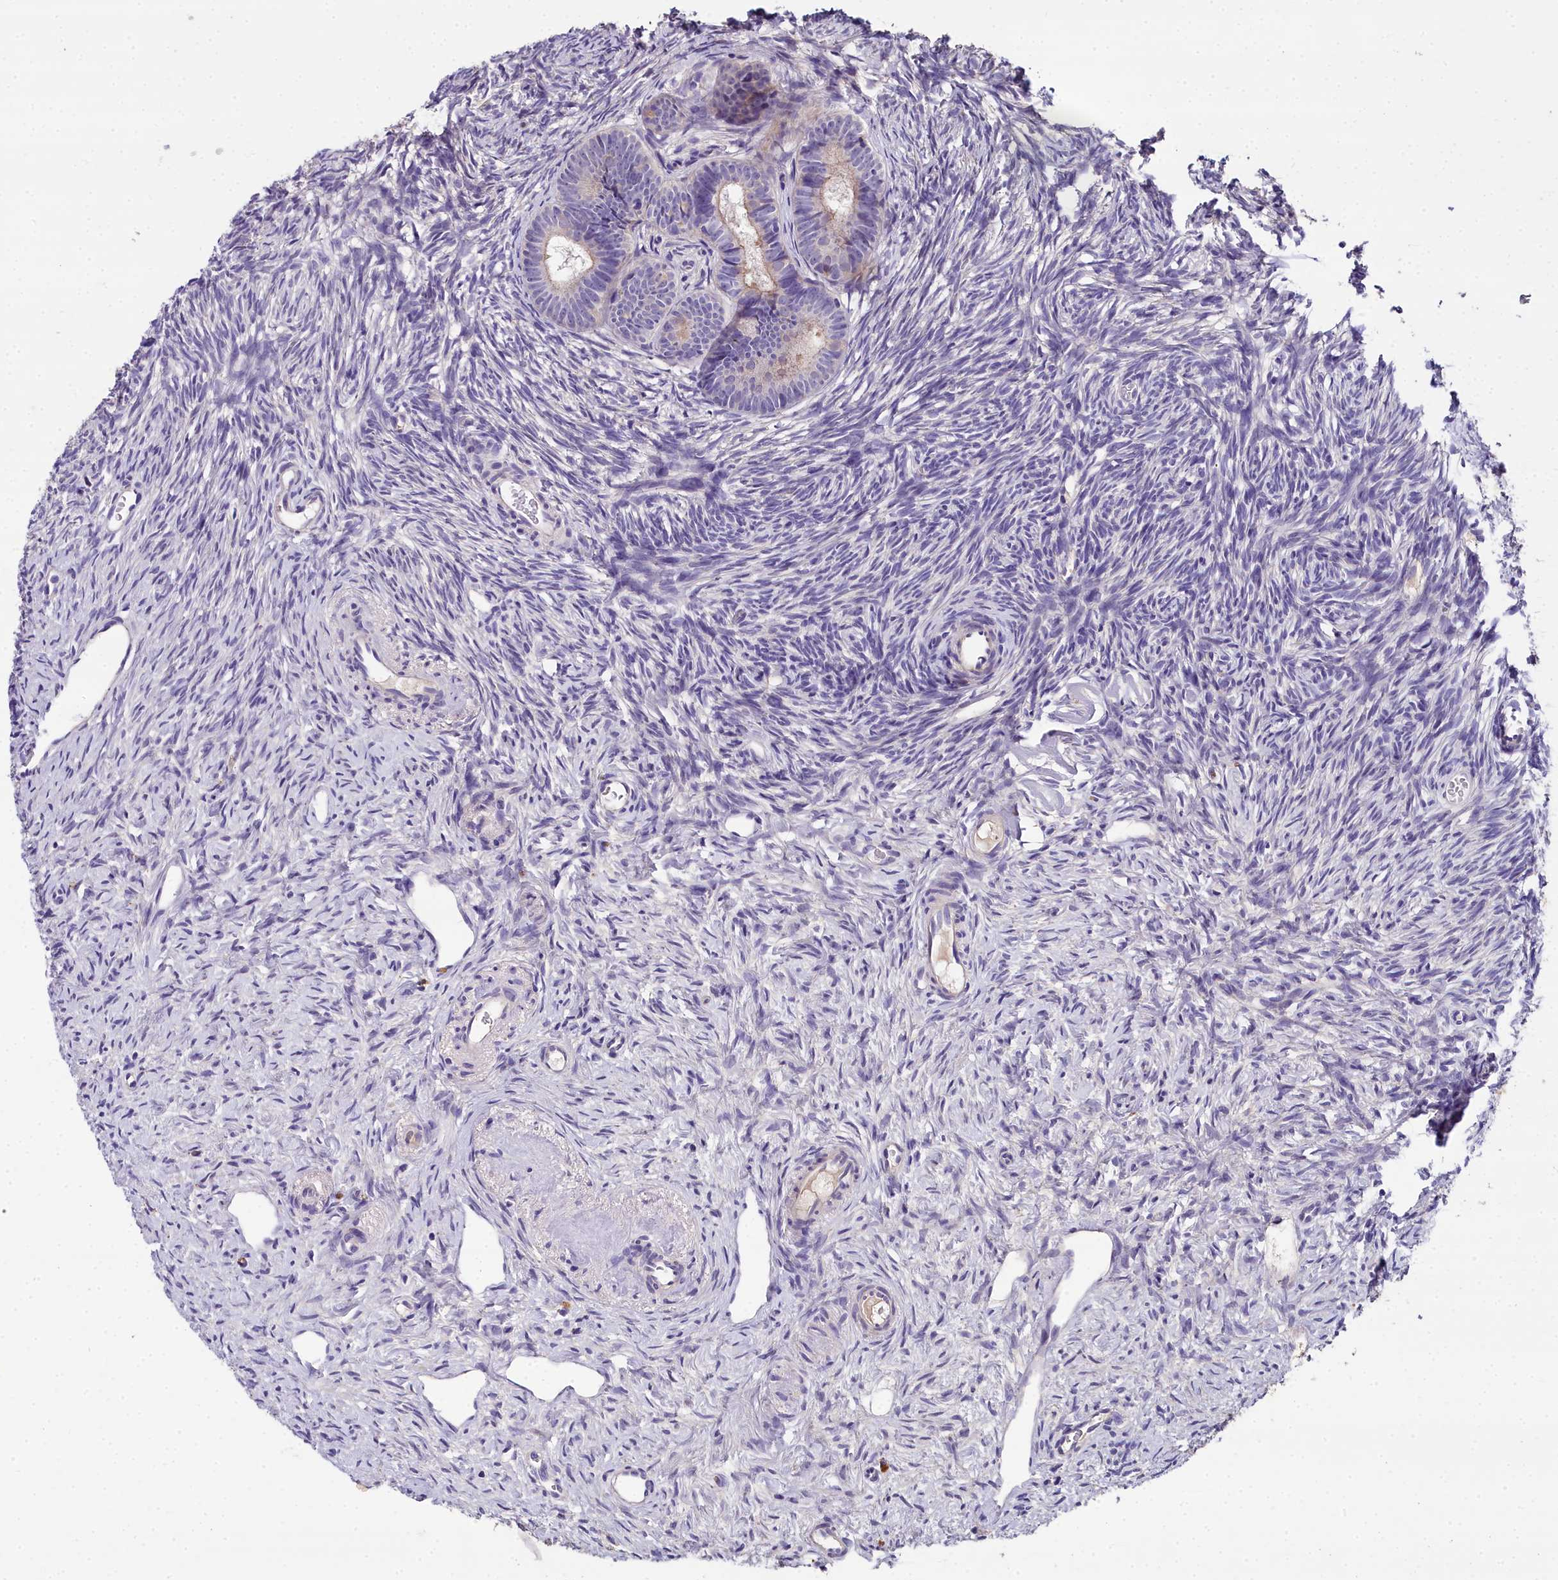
{"staining": {"intensity": "negative", "quantity": "none", "location": "none"}, "tissue": "ovary", "cell_type": "Ovarian stroma cells", "image_type": "normal", "snomed": [{"axis": "morphology", "description": "Normal tissue, NOS"}, {"axis": "topography", "description": "Ovary"}], "caption": "The histopathology image shows no significant positivity in ovarian stroma cells of ovary.", "gene": "NT5M", "patient": {"sex": "female", "age": 51}}